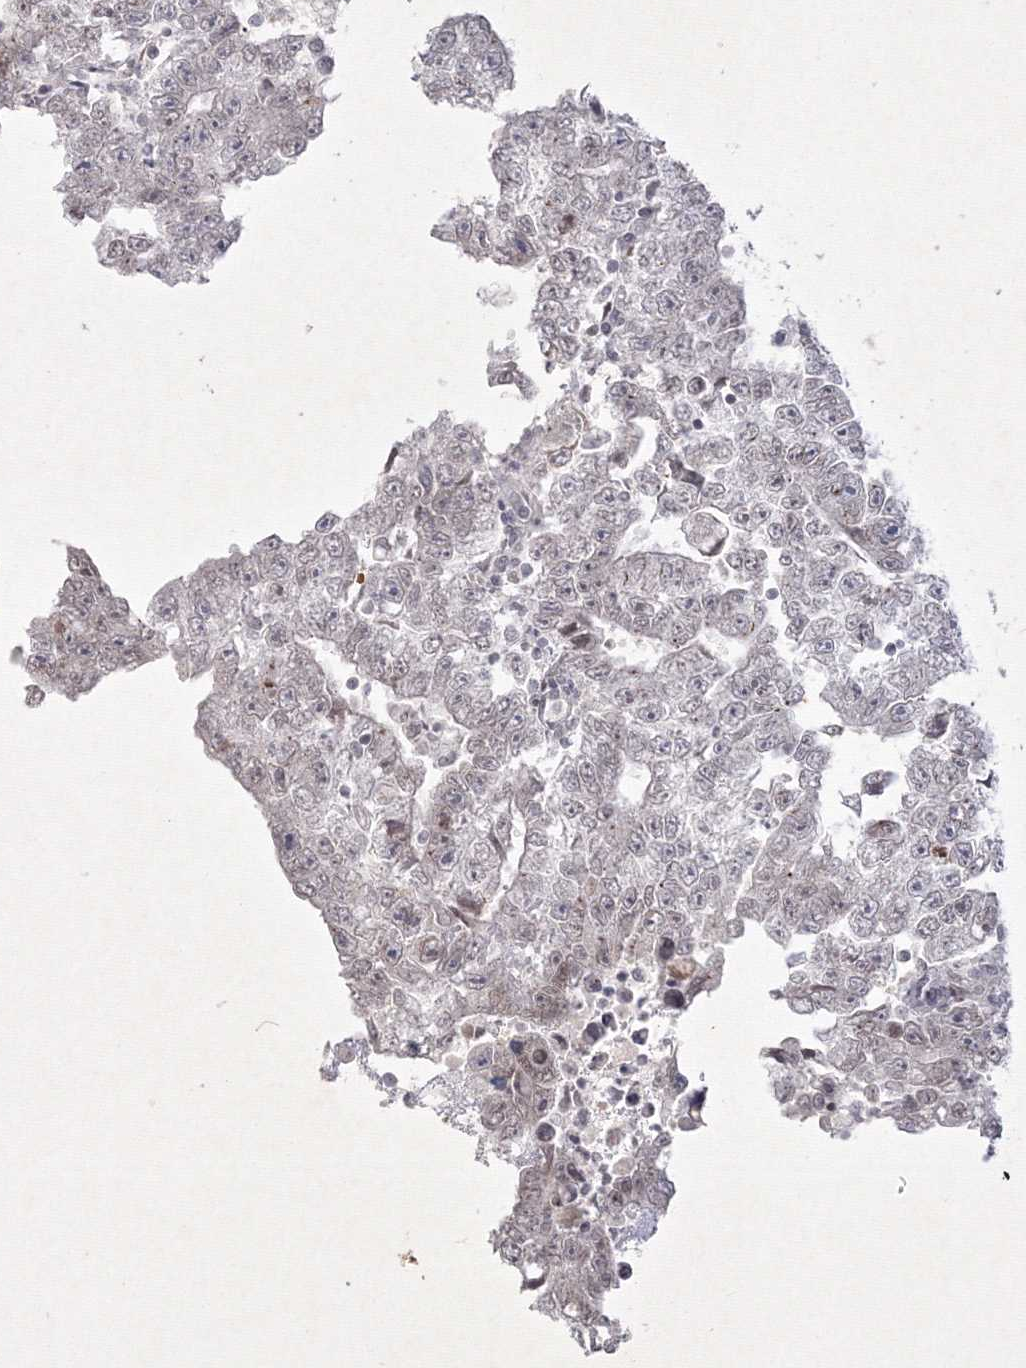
{"staining": {"intensity": "negative", "quantity": "none", "location": "none"}, "tissue": "testis cancer", "cell_type": "Tumor cells", "image_type": "cancer", "snomed": [{"axis": "morphology", "description": "Carcinoma, Embryonal, NOS"}, {"axis": "topography", "description": "Testis"}], "caption": "Immunohistochemistry of testis cancer (embryonal carcinoma) exhibits no expression in tumor cells.", "gene": "NXPE3", "patient": {"sex": "male", "age": 25}}